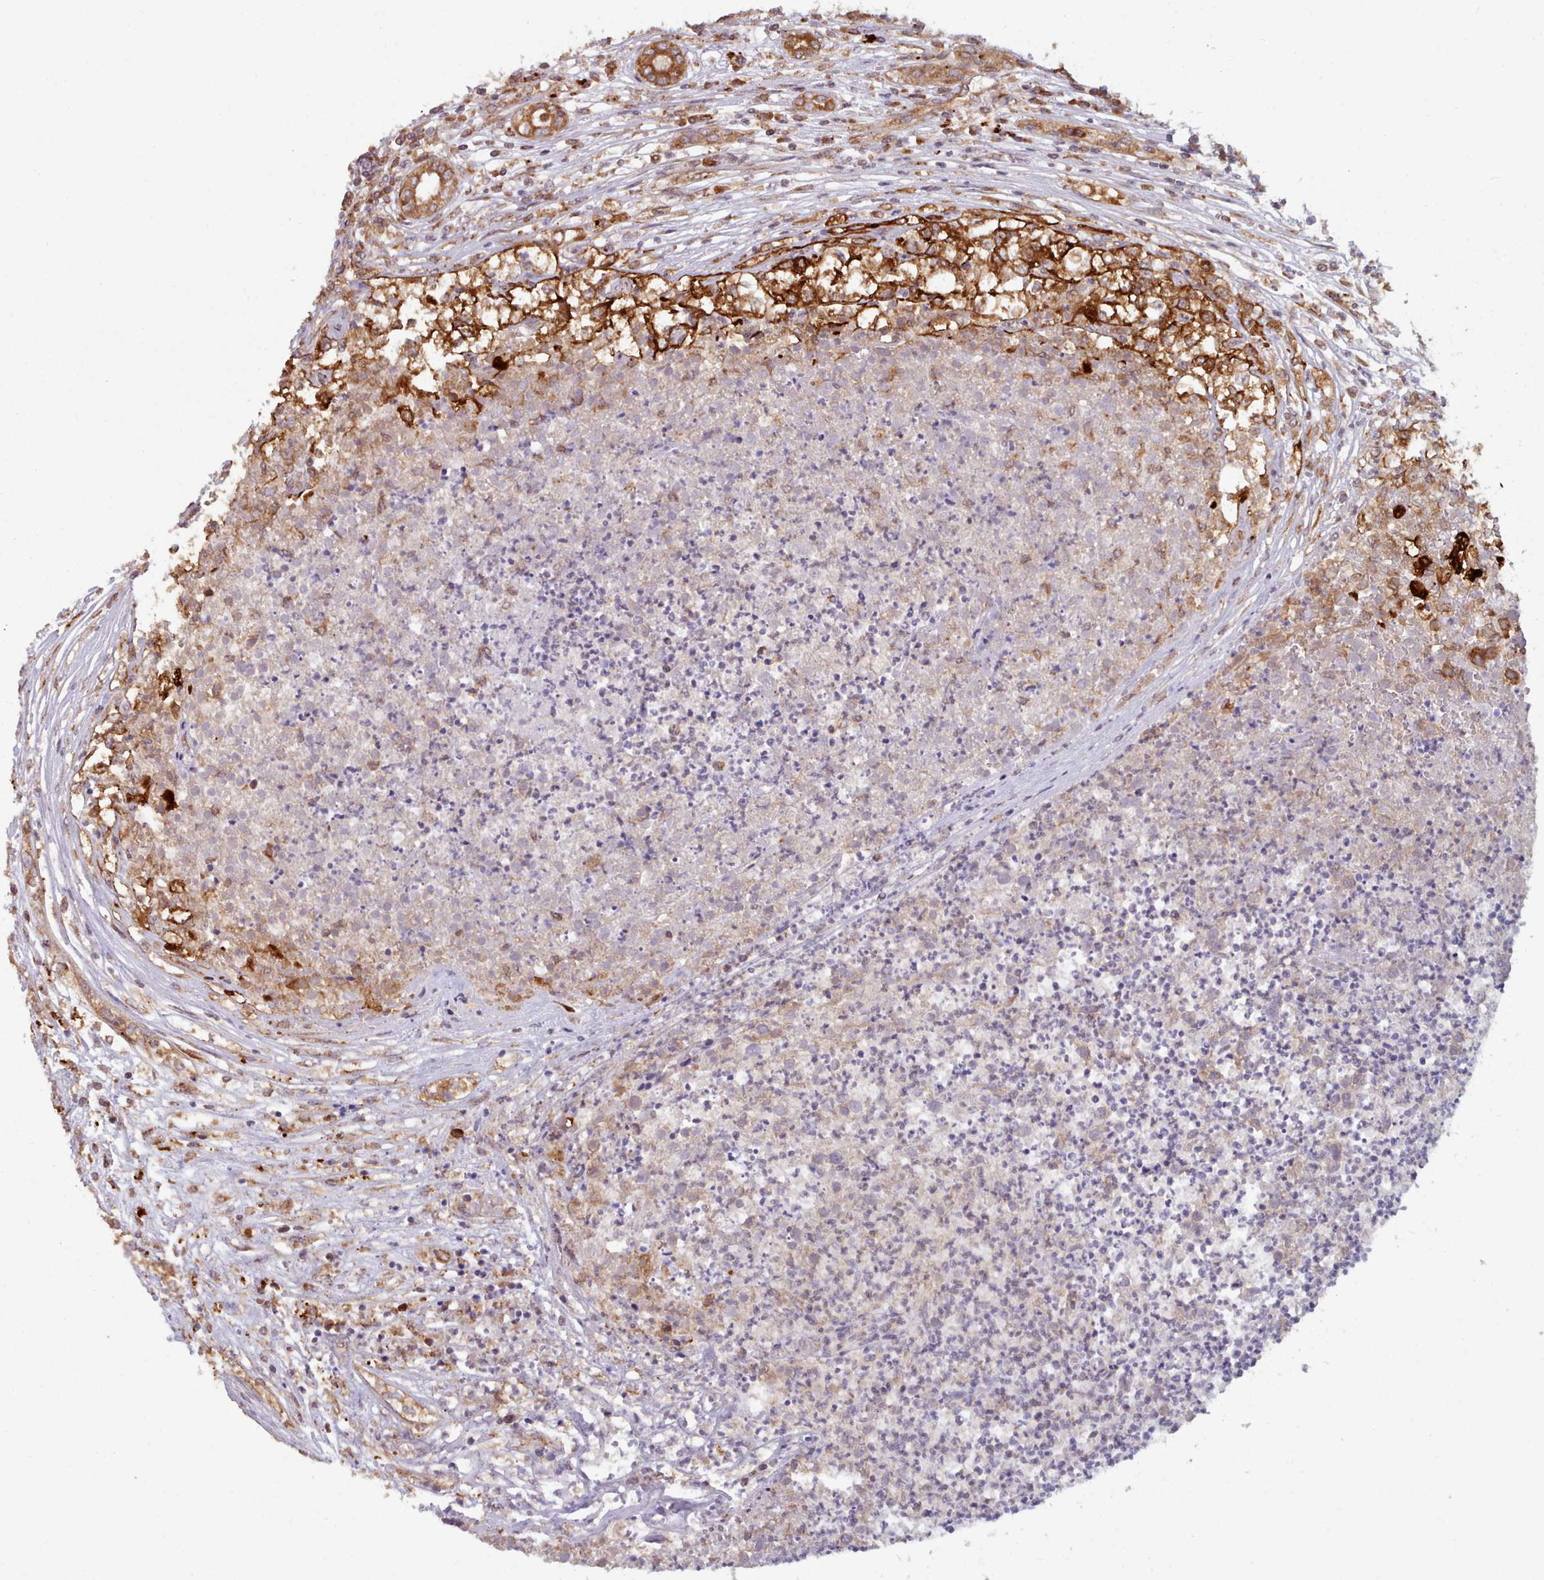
{"staining": {"intensity": "strong", "quantity": ">75%", "location": "cytoplasmic/membranous"}, "tissue": "renal cancer", "cell_type": "Tumor cells", "image_type": "cancer", "snomed": [{"axis": "morphology", "description": "Adenocarcinoma, NOS"}, {"axis": "topography", "description": "Kidney"}], "caption": "Immunohistochemistry (IHC) staining of renal cancer (adenocarcinoma), which exhibits high levels of strong cytoplasmic/membranous expression in approximately >75% of tumor cells indicating strong cytoplasmic/membranous protein expression. The staining was performed using DAB (brown) for protein detection and nuclei were counterstained in hematoxylin (blue).", "gene": "CRYBG1", "patient": {"sex": "female", "age": 54}}